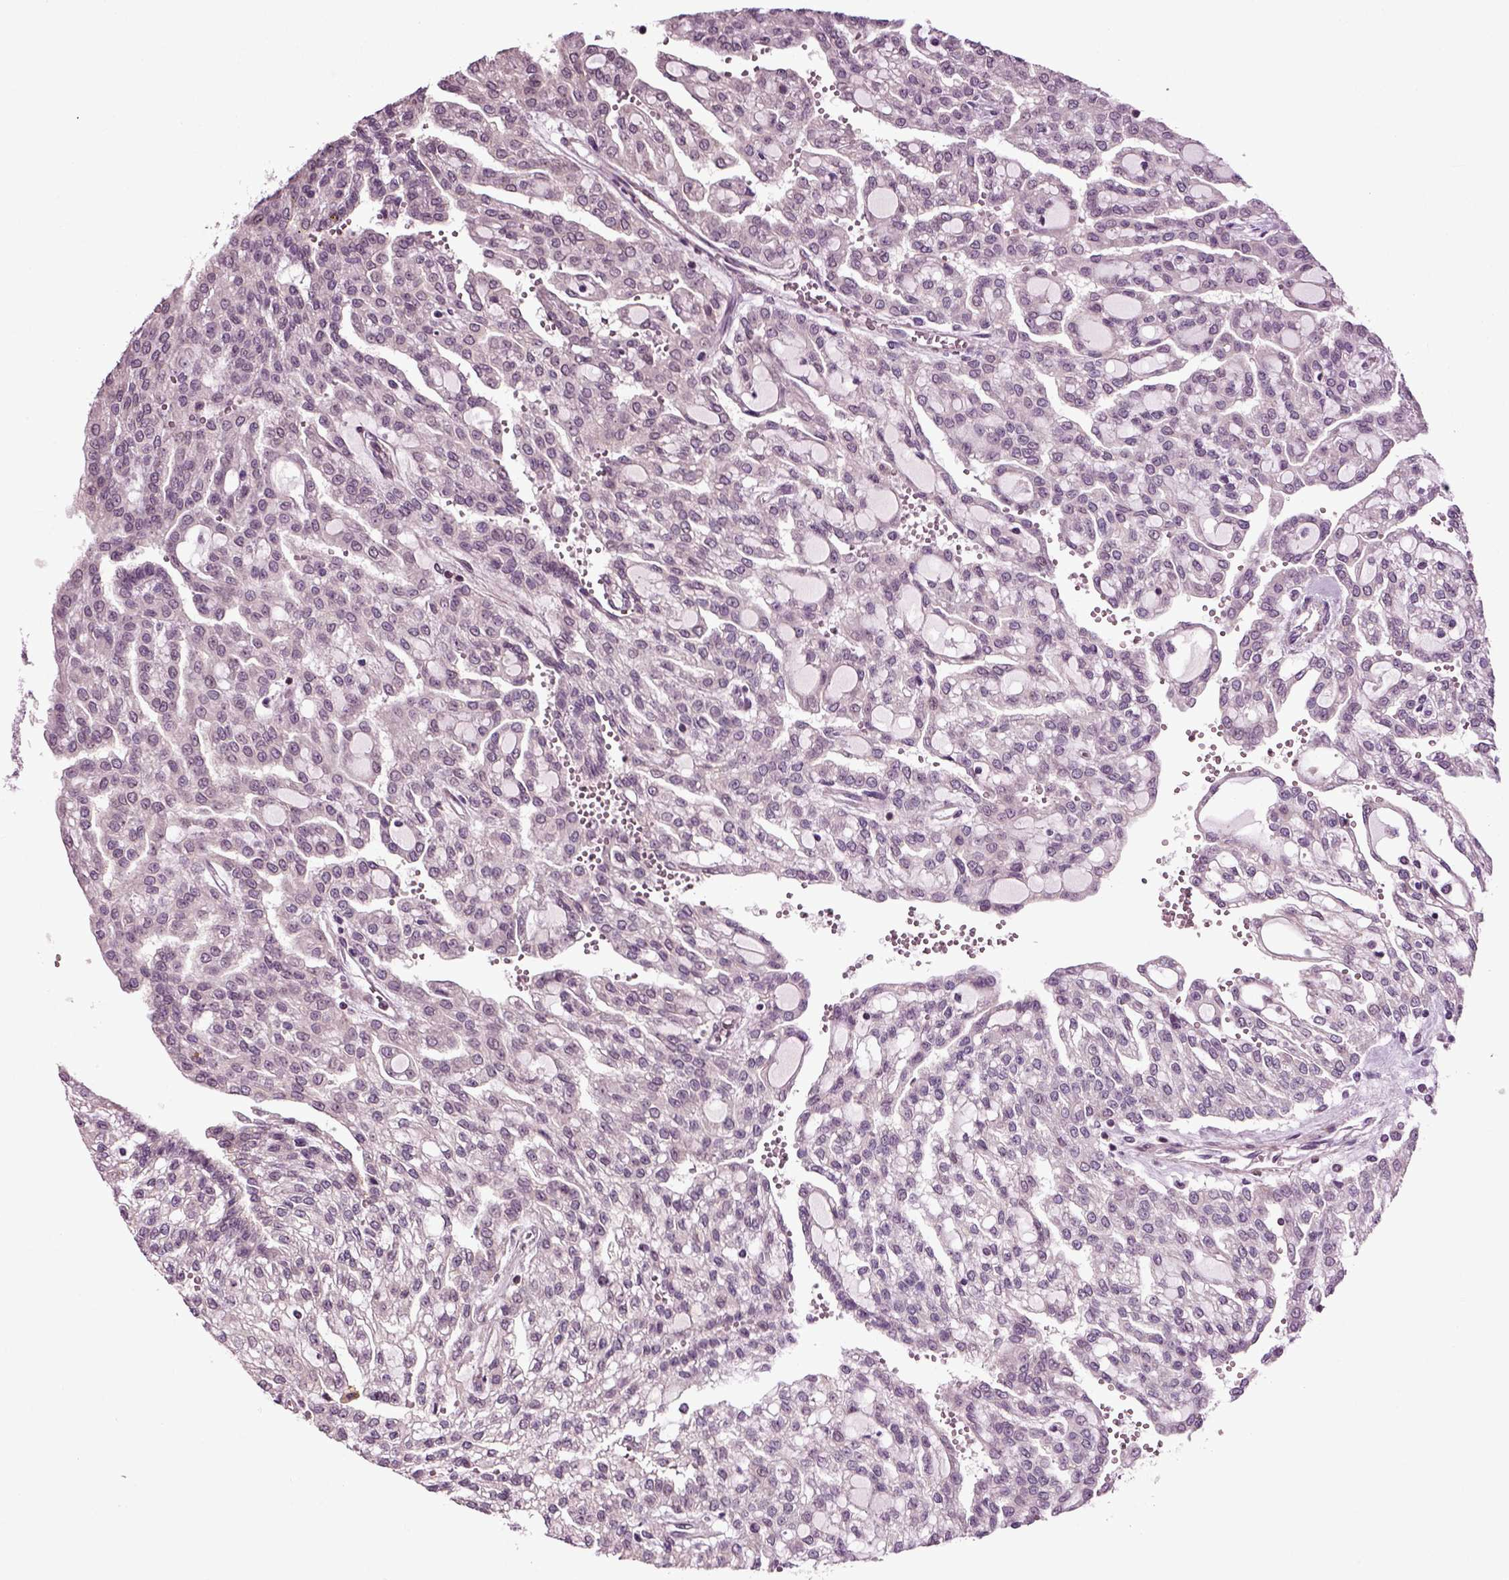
{"staining": {"intensity": "negative", "quantity": "none", "location": "none"}, "tissue": "renal cancer", "cell_type": "Tumor cells", "image_type": "cancer", "snomed": [{"axis": "morphology", "description": "Adenocarcinoma, NOS"}, {"axis": "topography", "description": "Kidney"}], "caption": "DAB (3,3'-diaminobenzidine) immunohistochemical staining of renal cancer (adenocarcinoma) shows no significant expression in tumor cells.", "gene": "KNSTRN", "patient": {"sex": "male", "age": 63}}